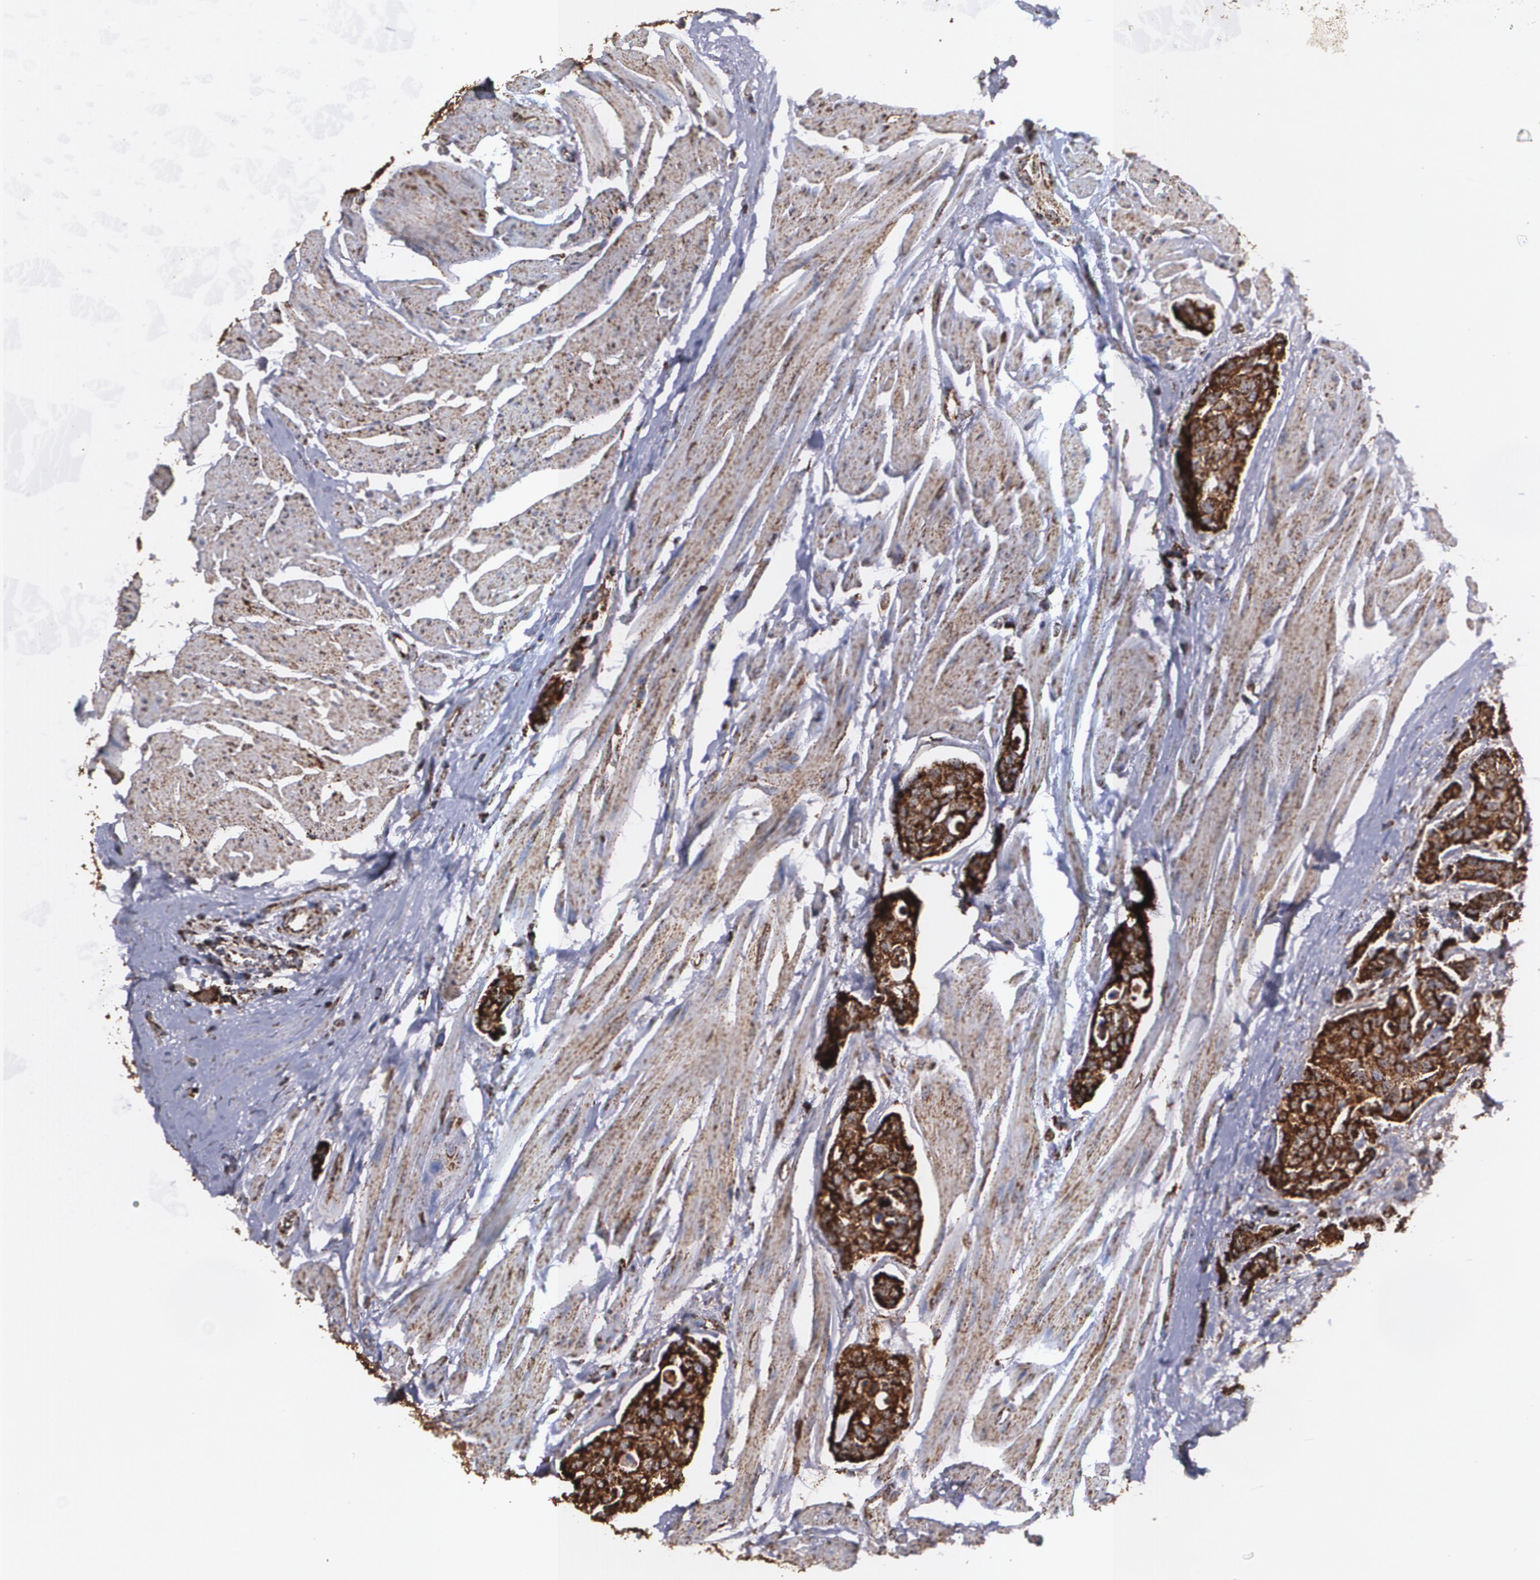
{"staining": {"intensity": "strong", "quantity": ">75%", "location": "cytoplasmic/membranous"}, "tissue": "urothelial cancer", "cell_type": "Tumor cells", "image_type": "cancer", "snomed": [{"axis": "morphology", "description": "Urothelial carcinoma, High grade"}, {"axis": "topography", "description": "Urinary bladder"}], "caption": "Tumor cells reveal high levels of strong cytoplasmic/membranous expression in approximately >75% of cells in urothelial cancer.", "gene": "HSPD1", "patient": {"sex": "male", "age": 78}}